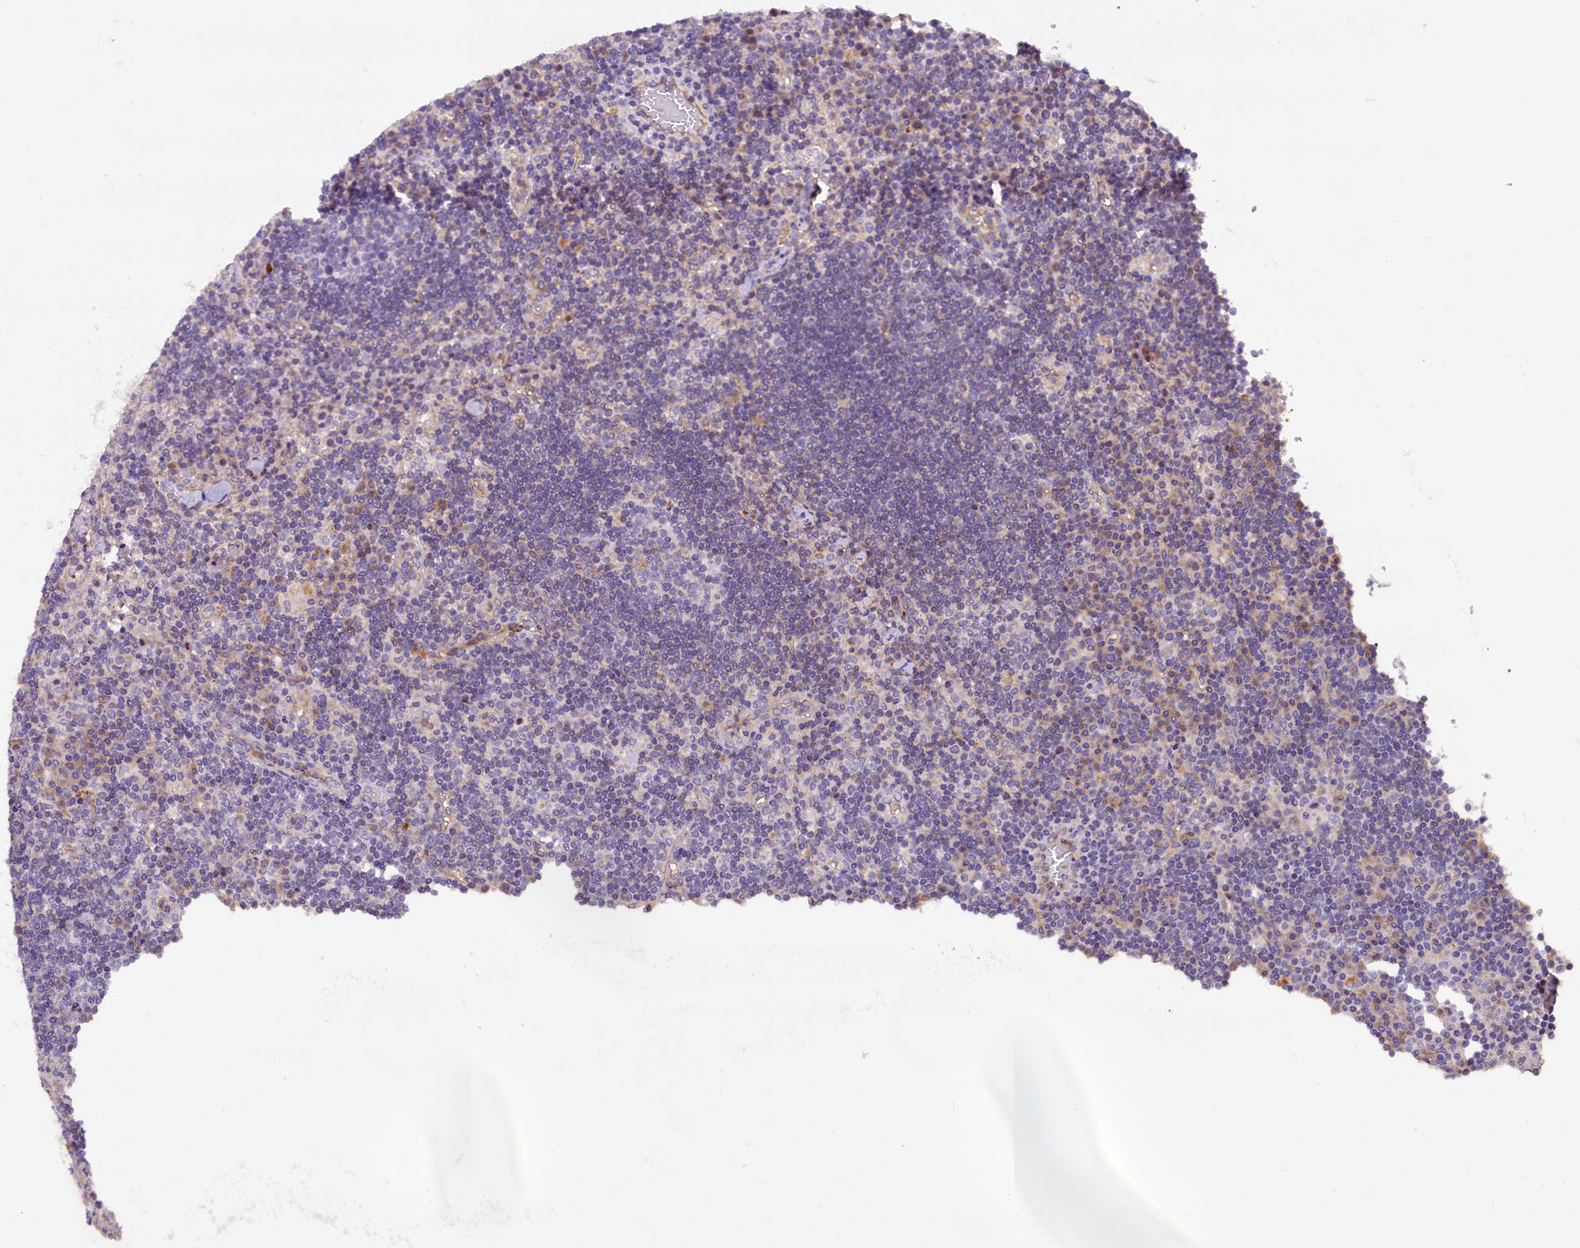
{"staining": {"intensity": "negative", "quantity": "none", "location": "none"}, "tissue": "lymph node", "cell_type": "Germinal center cells", "image_type": "normal", "snomed": [{"axis": "morphology", "description": "Normal tissue, NOS"}, {"axis": "topography", "description": "Lymph node"}], "caption": "Immunohistochemistry (IHC) micrograph of normal lymph node: human lymph node stained with DAB (3,3'-diaminobenzidine) displays no significant protein positivity in germinal center cells. The staining was performed using DAB to visualize the protein expression in brown, while the nuclei were stained in blue with hematoxylin (Magnification: 20x).", "gene": "ERMARD", "patient": {"sex": "male", "age": 58}}